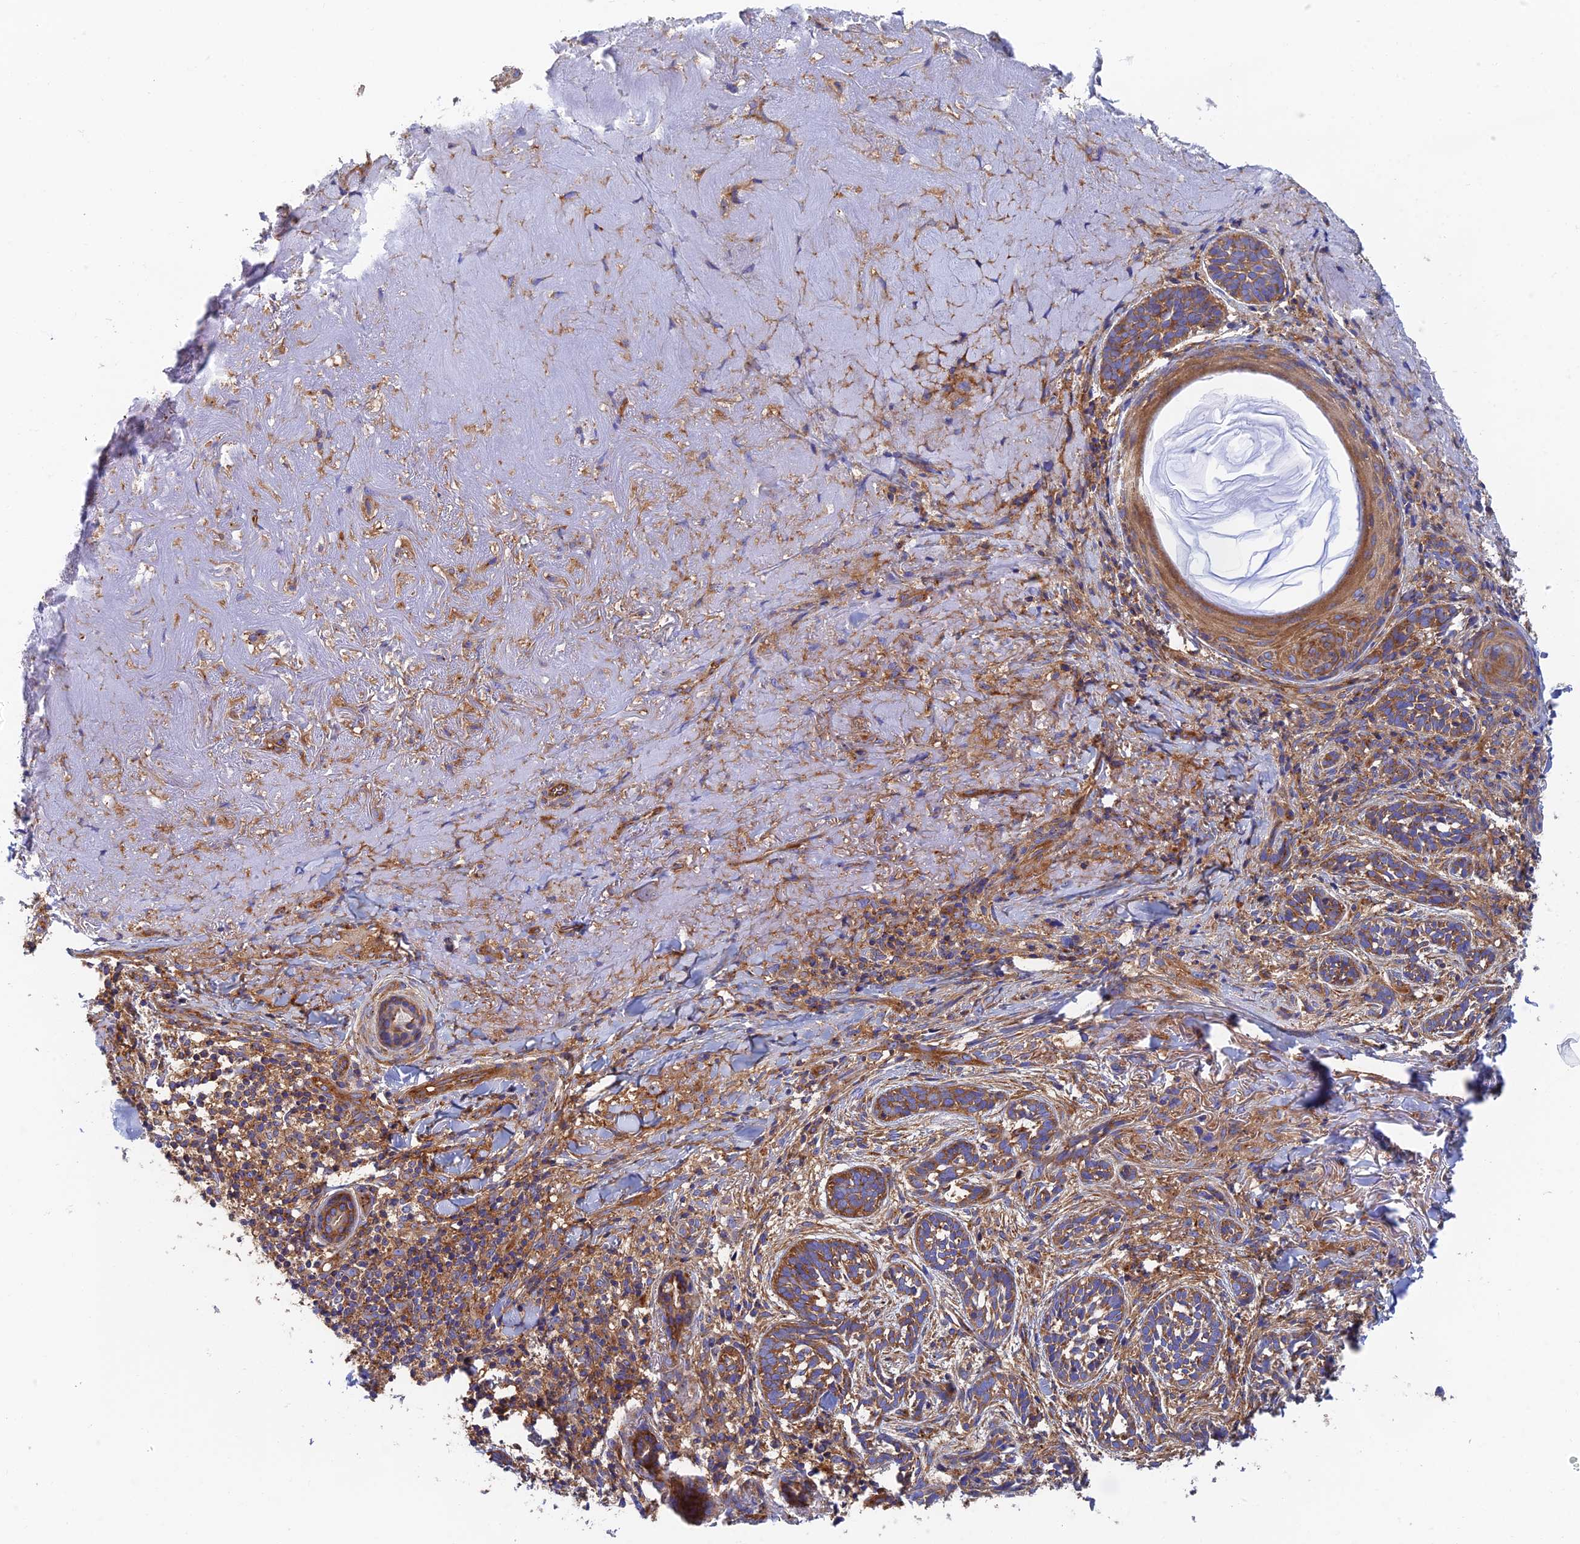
{"staining": {"intensity": "strong", "quantity": ">75%", "location": "cytoplasmic/membranous"}, "tissue": "skin cancer", "cell_type": "Tumor cells", "image_type": "cancer", "snomed": [{"axis": "morphology", "description": "Basal cell carcinoma"}, {"axis": "topography", "description": "Skin"}], "caption": "This is a micrograph of IHC staining of skin cancer, which shows strong expression in the cytoplasmic/membranous of tumor cells.", "gene": "DCTN2", "patient": {"sex": "male", "age": 71}}